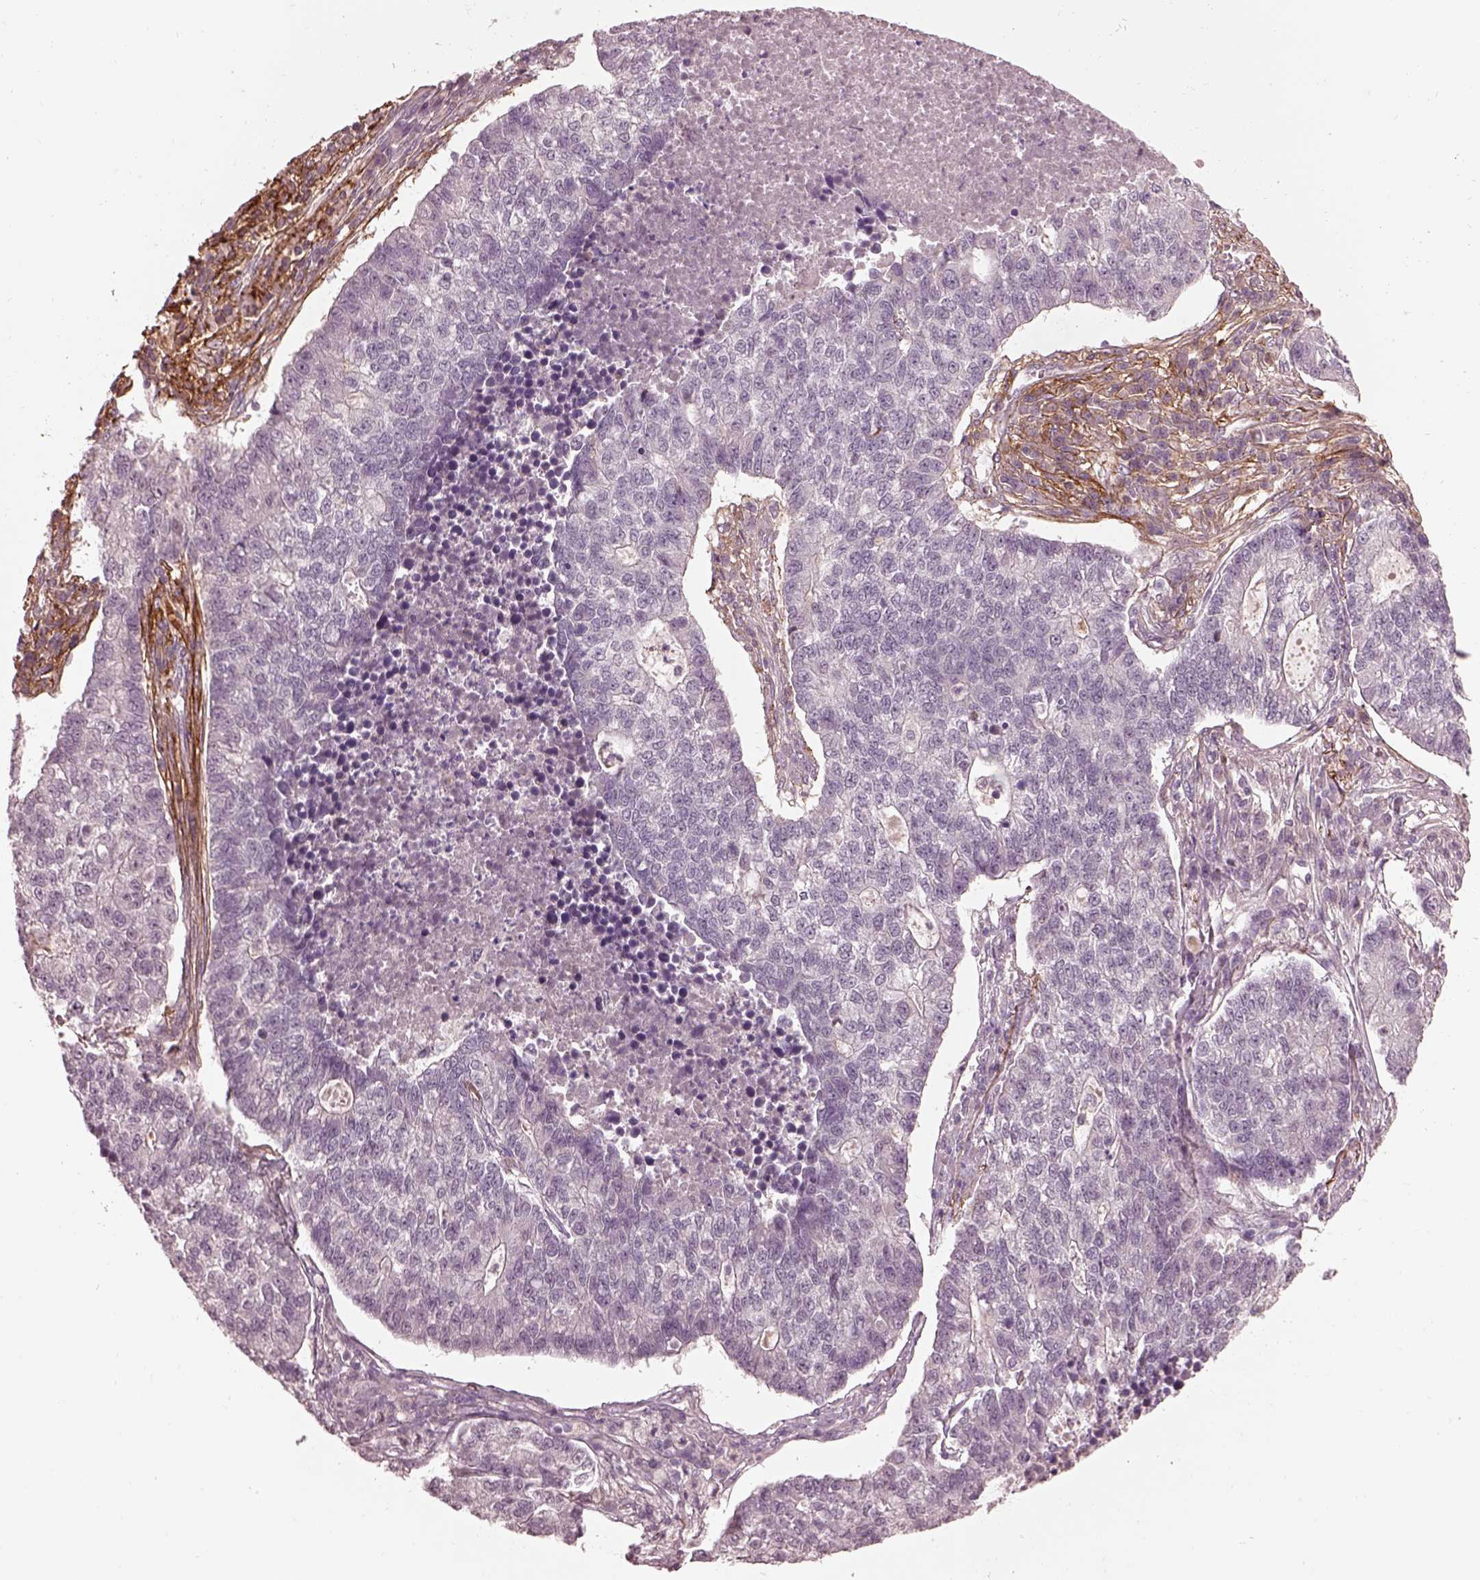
{"staining": {"intensity": "negative", "quantity": "none", "location": "none"}, "tissue": "lung cancer", "cell_type": "Tumor cells", "image_type": "cancer", "snomed": [{"axis": "morphology", "description": "Adenocarcinoma, NOS"}, {"axis": "topography", "description": "Lung"}], "caption": "Immunohistochemical staining of lung cancer (adenocarcinoma) shows no significant expression in tumor cells. (Immunohistochemistry, brightfield microscopy, high magnification).", "gene": "EFEMP1", "patient": {"sex": "male", "age": 57}}